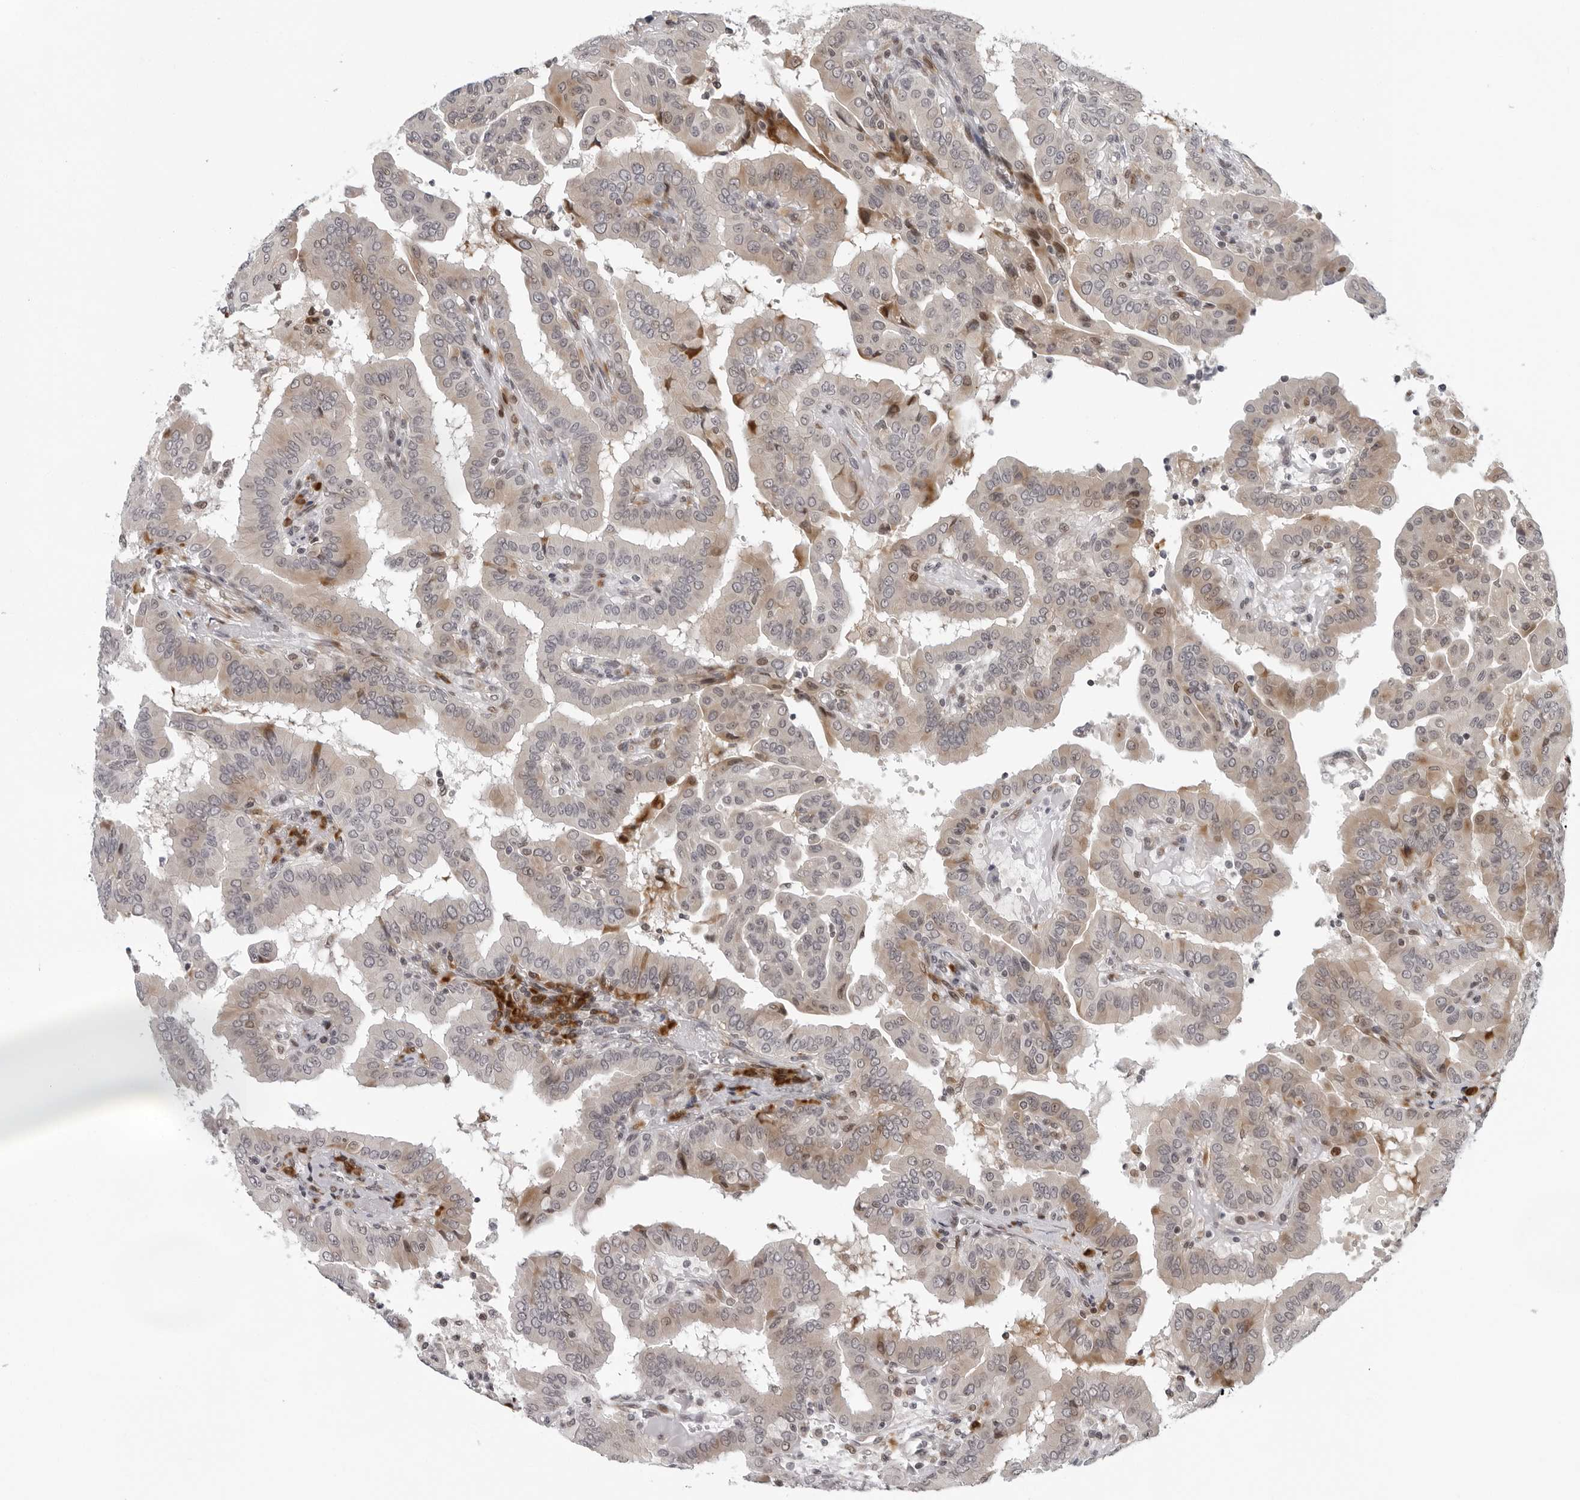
{"staining": {"intensity": "weak", "quantity": "25%-75%", "location": "cytoplasmic/membranous"}, "tissue": "thyroid cancer", "cell_type": "Tumor cells", "image_type": "cancer", "snomed": [{"axis": "morphology", "description": "Papillary adenocarcinoma, NOS"}, {"axis": "topography", "description": "Thyroid gland"}], "caption": "Immunohistochemical staining of papillary adenocarcinoma (thyroid) demonstrates low levels of weak cytoplasmic/membranous positivity in about 25%-75% of tumor cells. Immunohistochemistry (ihc) stains the protein in brown and the nuclei are stained blue.", "gene": "PIP4K2C", "patient": {"sex": "male", "age": 33}}